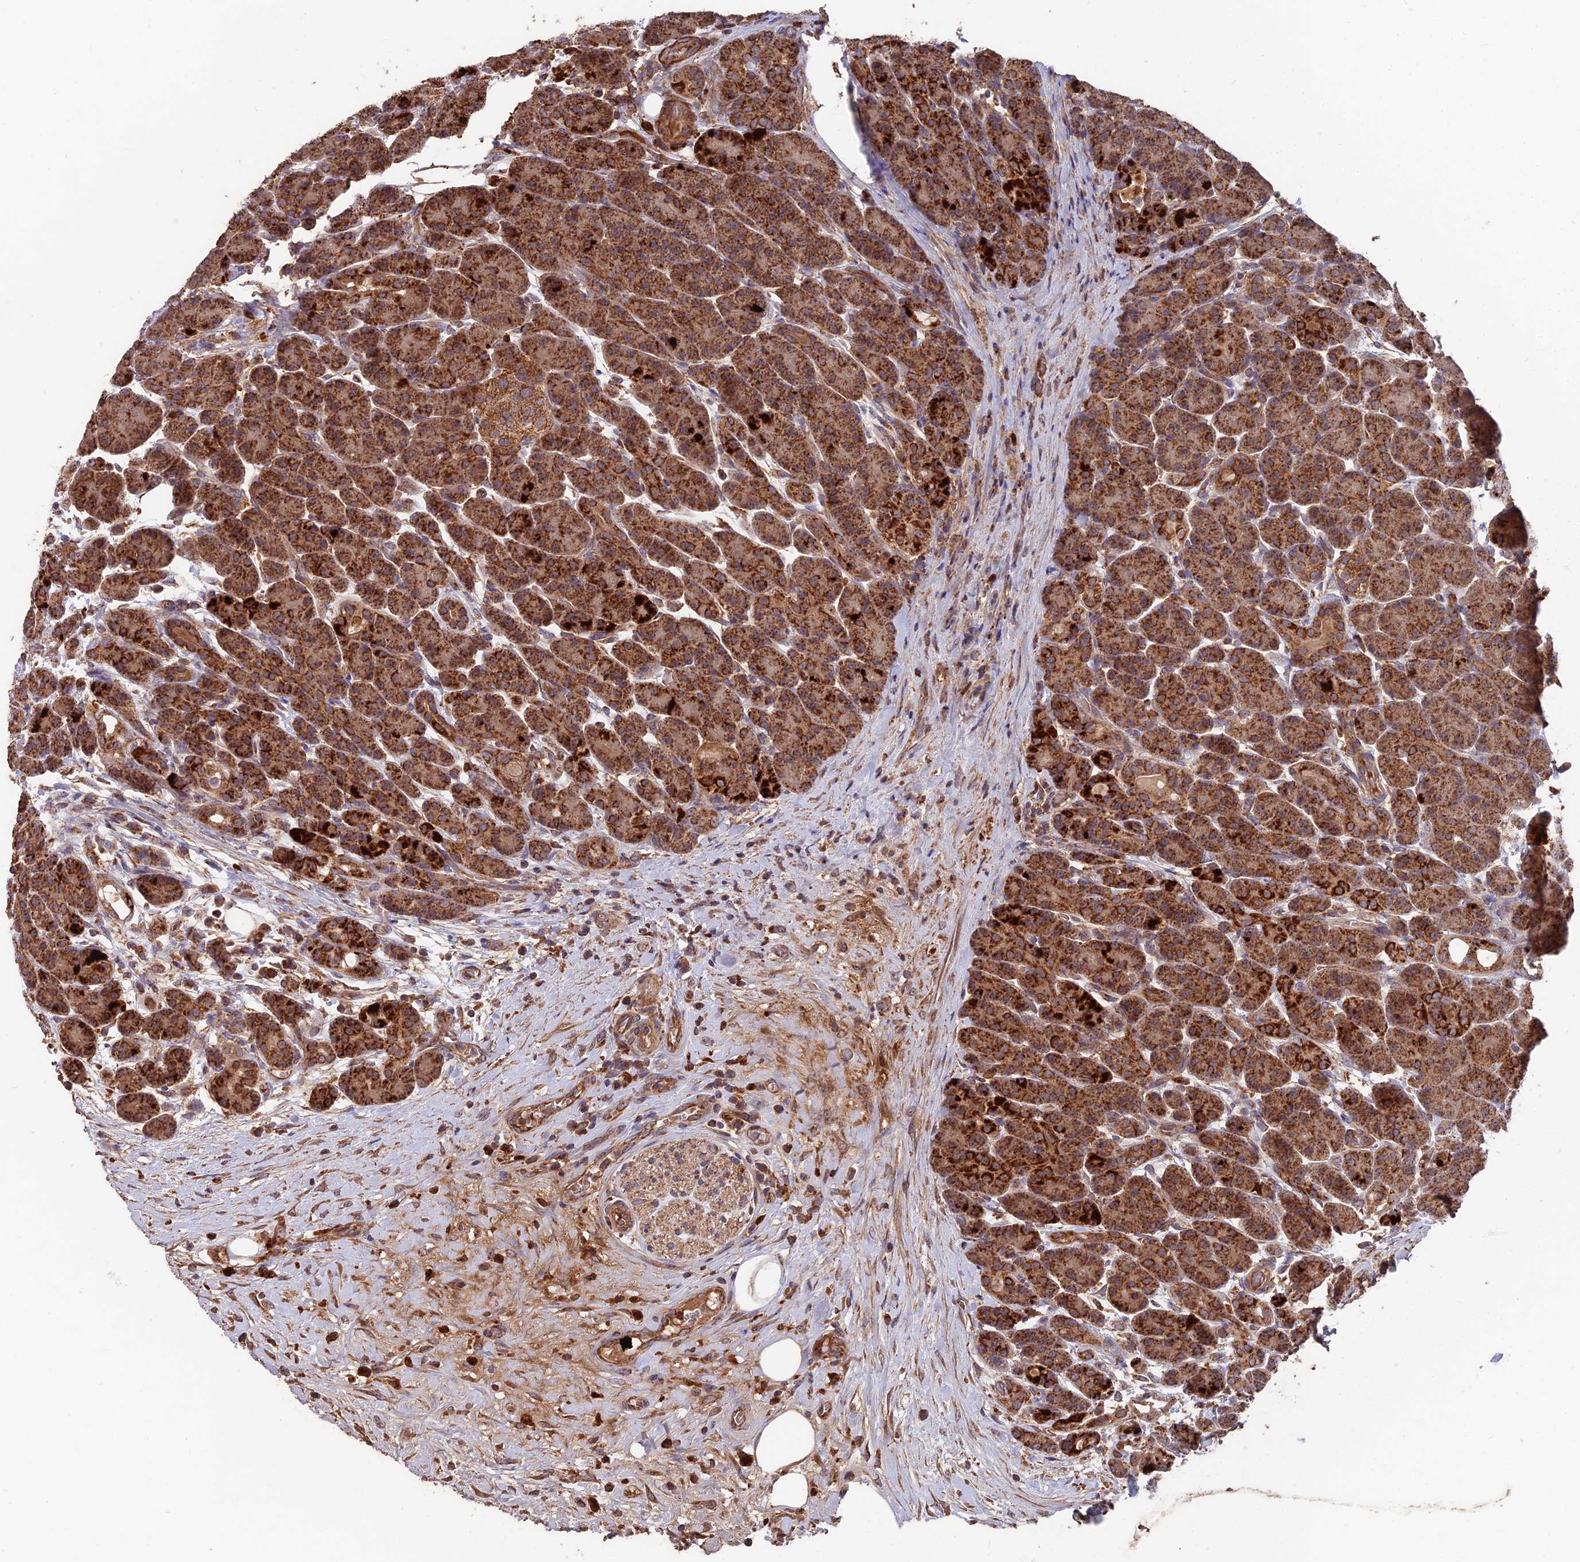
{"staining": {"intensity": "strong", "quantity": ">75%", "location": "cytoplasmic/membranous"}, "tissue": "pancreas", "cell_type": "Exocrine glandular cells", "image_type": "normal", "snomed": [{"axis": "morphology", "description": "Normal tissue, NOS"}, {"axis": "topography", "description": "Pancreas"}], "caption": "Pancreas stained with a protein marker displays strong staining in exocrine glandular cells.", "gene": "IFT22", "patient": {"sex": "male", "age": 63}}